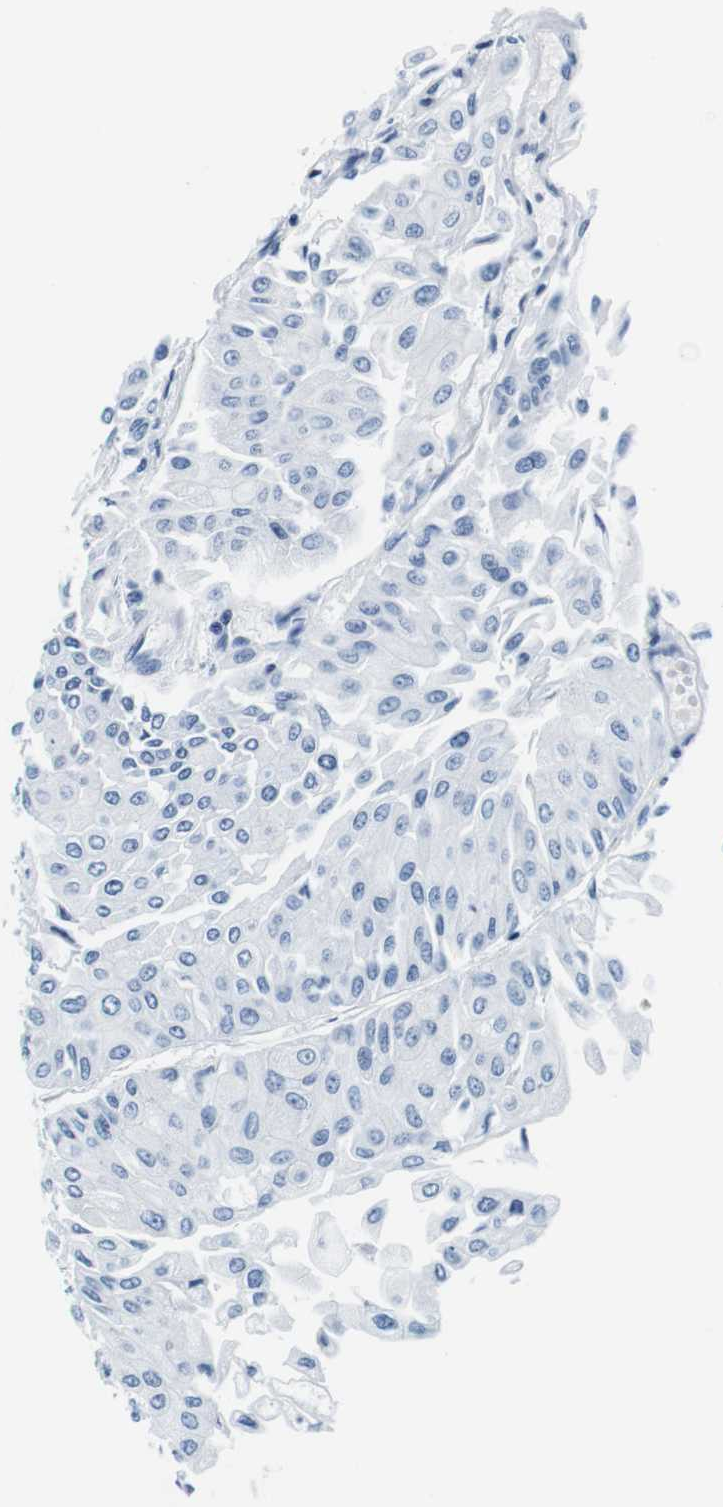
{"staining": {"intensity": "negative", "quantity": "none", "location": "none"}, "tissue": "urothelial cancer", "cell_type": "Tumor cells", "image_type": "cancer", "snomed": [{"axis": "morphology", "description": "Urothelial carcinoma, Low grade"}, {"axis": "topography", "description": "Urinary bladder"}], "caption": "Protein analysis of urothelial cancer demonstrates no significant positivity in tumor cells.", "gene": "ELANE", "patient": {"sex": "male", "age": 67}}